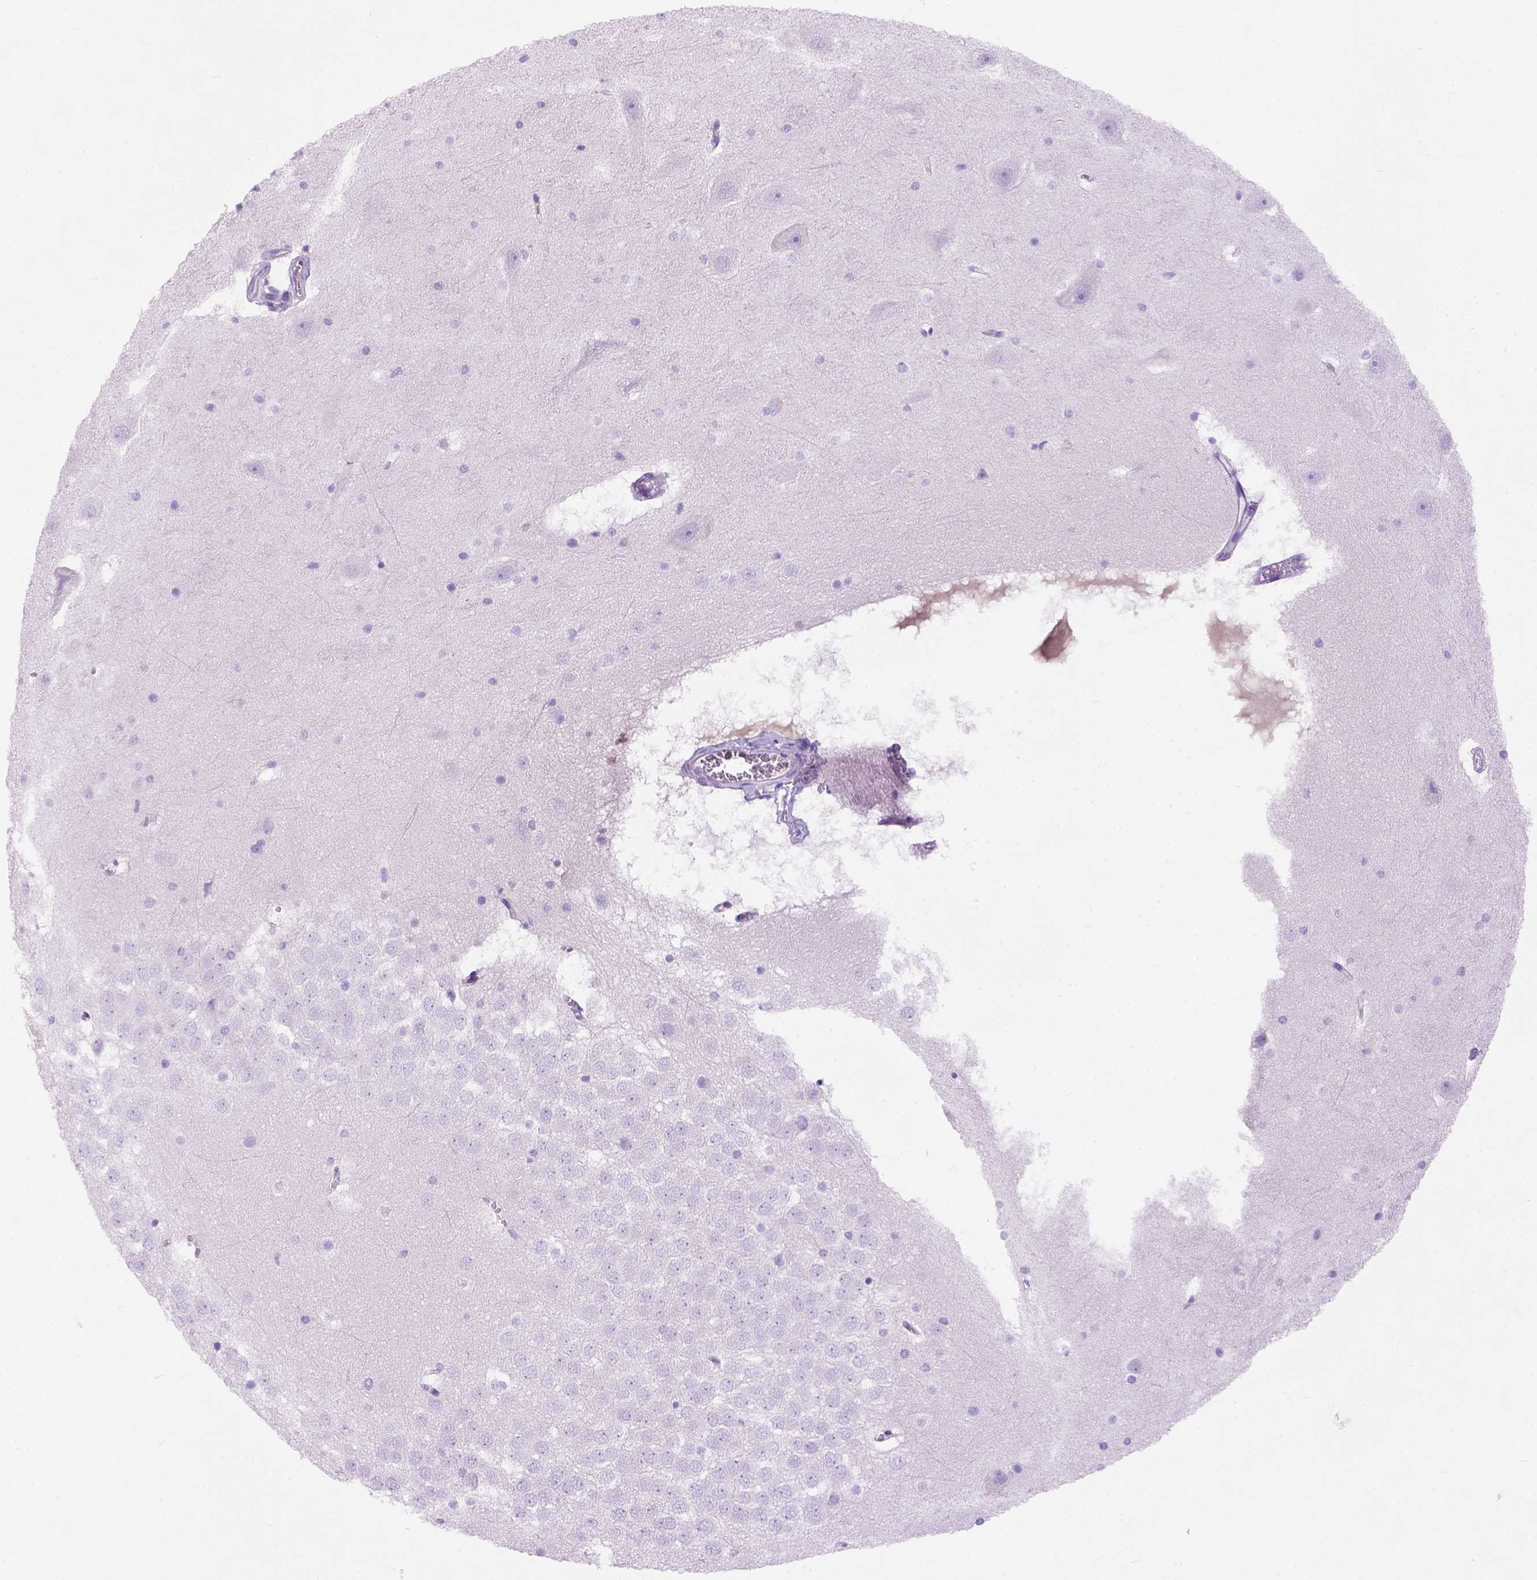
{"staining": {"intensity": "negative", "quantity": "none", "location": "none"}, "tissue": "hippocampus", "cell_type": "Glial cells", "image_type": "normal", "snomed": [{"axis": "morphology", "description": "Normal tissue, NOS"}, {"axis": "topography", "description": "Hippocampus"}], "caption": "Hippocampus was stained to show a protein in brown. There is no significant expression in glial cells. The staining was performed using DAB to visualize the protein expression in brown, while the nuclei were stained in blue with hematoxylin (Magnification: 20x).", "gene": "FAM81B", "patient": {"sex": "male", "age": 45}}